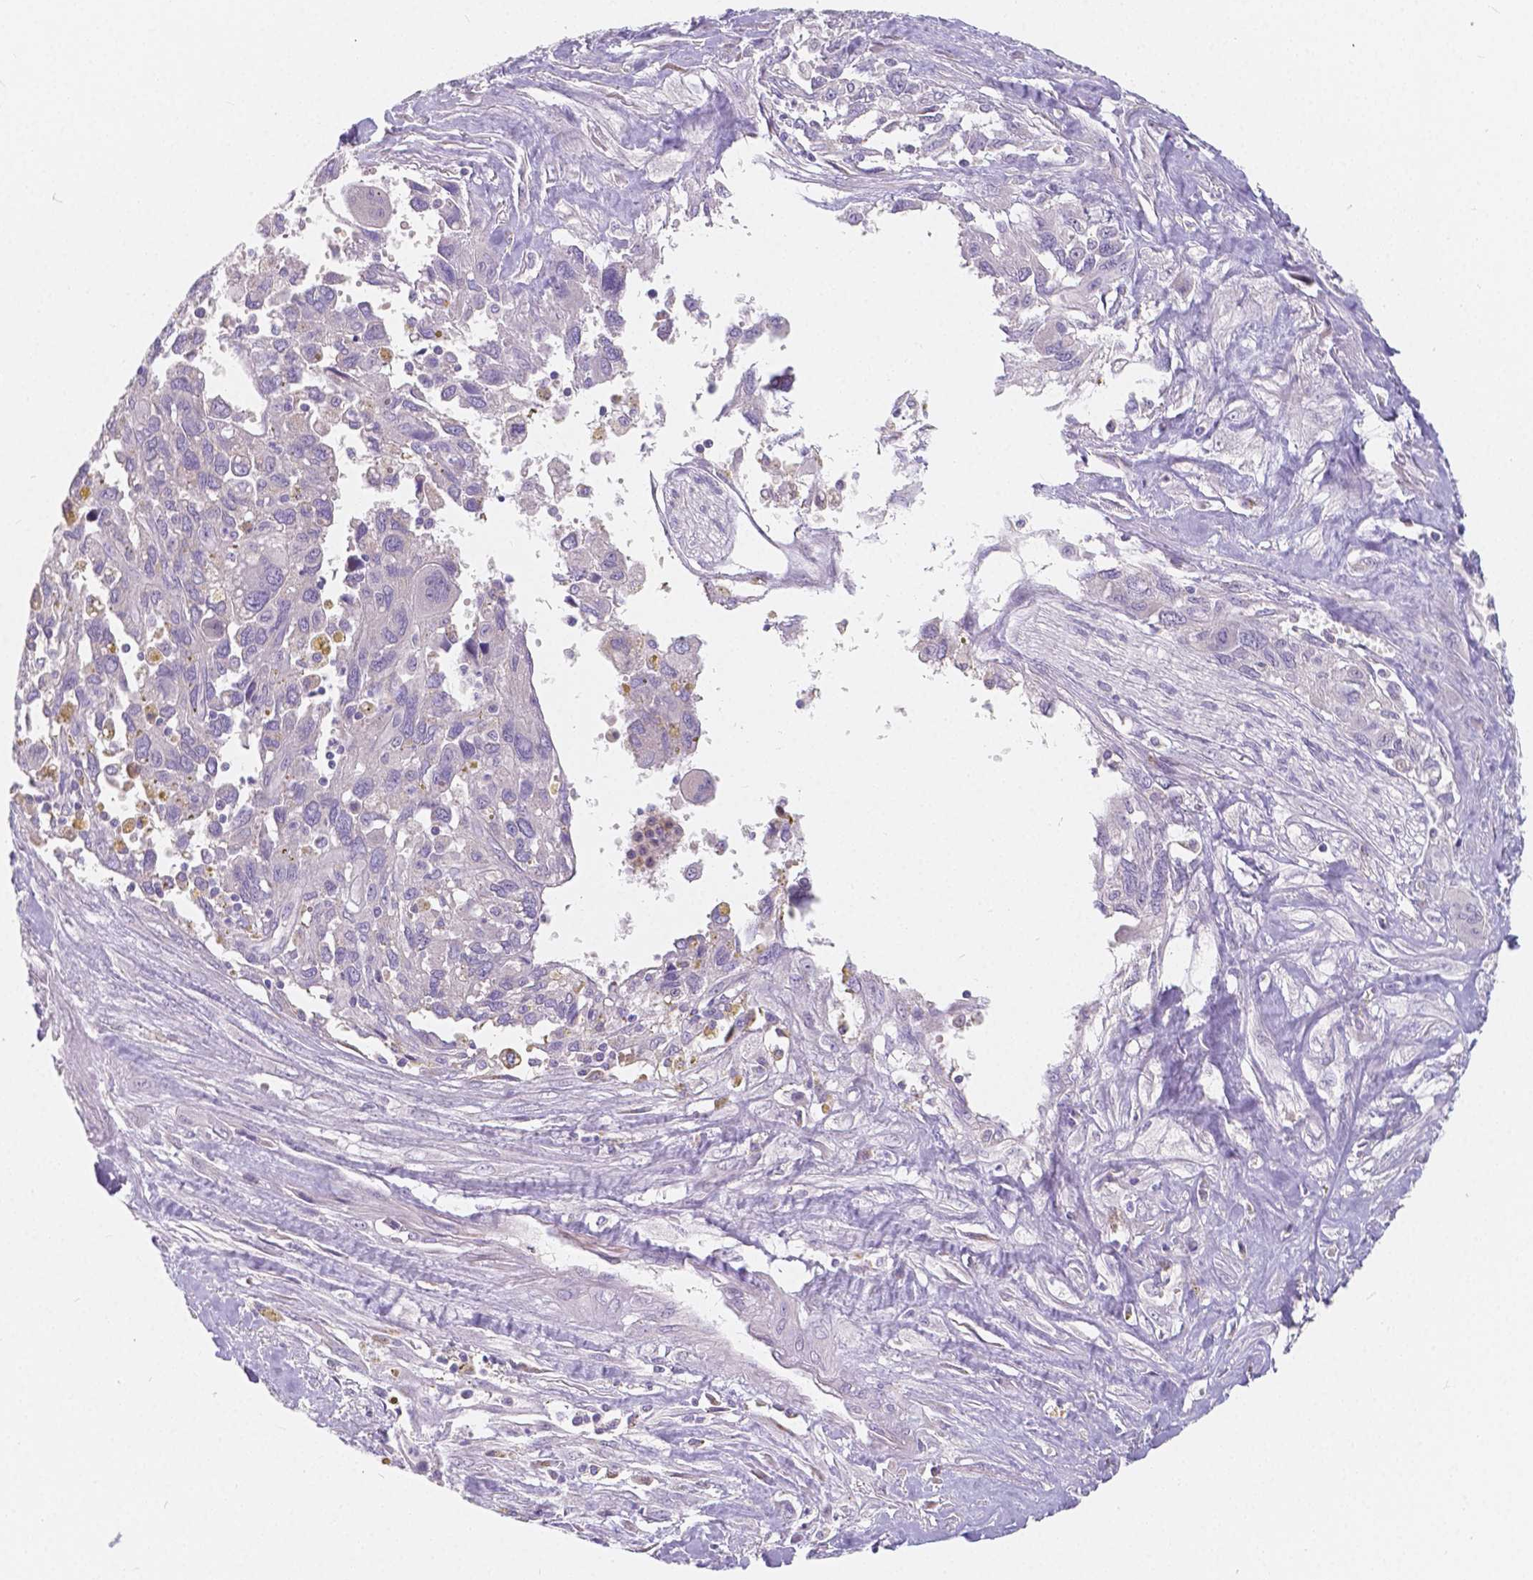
{"staining": {"intensity": "negative", "quantity": "none", "location": "none"}, "tissue": "pancreatic cancer", "cell_type": "Tumor cells", "image_type": "cancer", "snomed": [{"axis": "morphology", "description": "Adenocarcinoma, NOS"}, {"axis": "topography", "description": "Pancreas"}], "caption": "Protein analysis of pancreatic cancer (adenocarcinoma) displays no significant staining in tumor cells.", "gene": "RNF186", "patient": {"sex": "female", "age": 47}}